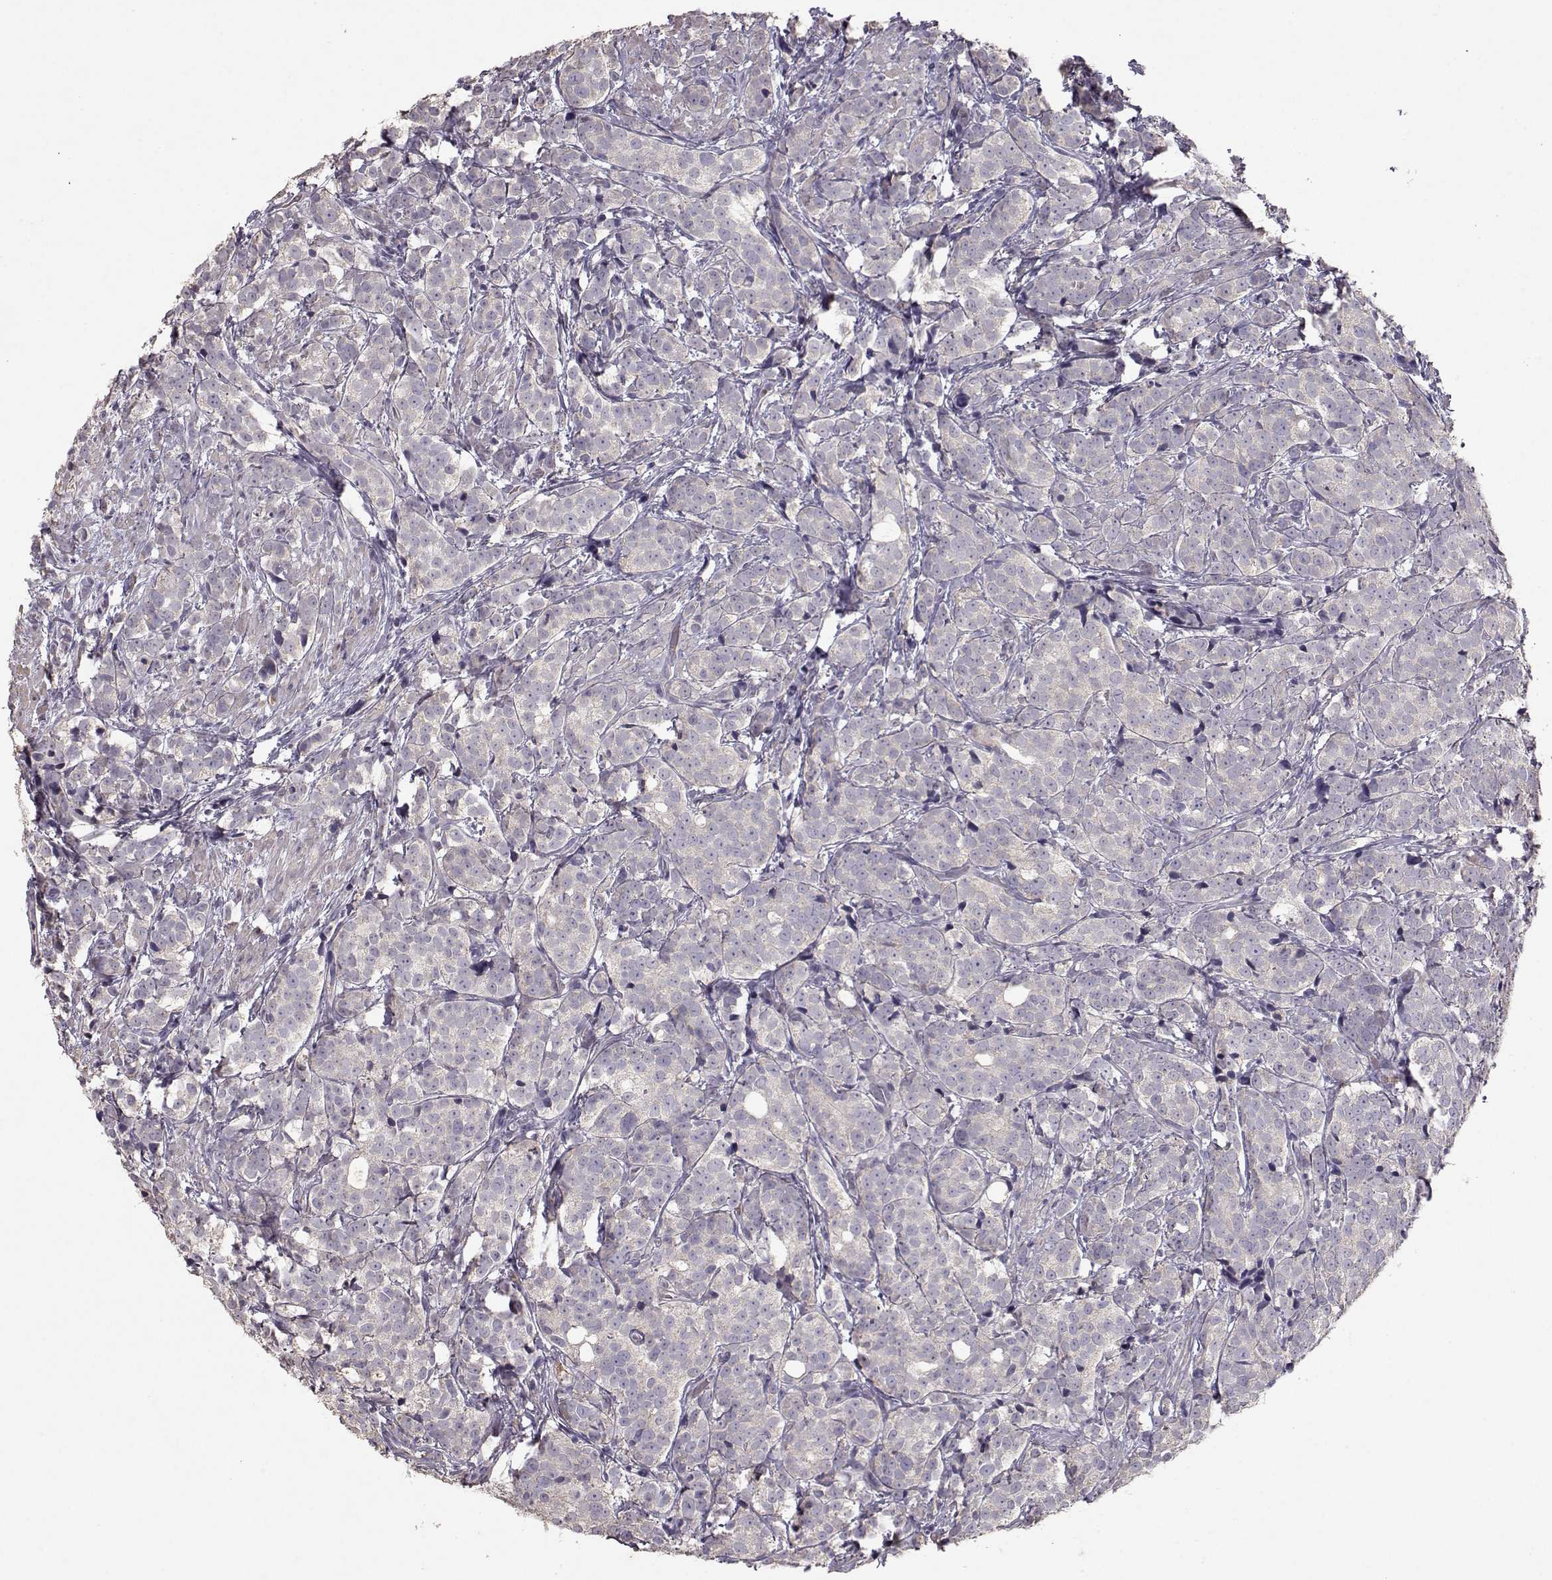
{"staining": {"intensity": "negative", "quantity": "none", "location": "none"}, "tissue": "prostate cancer", "cell_type": "Tumor cells", "image_type": "cancer", "snomed": [{"axis": "morphology", "description": "Adenocarcinoma, High grade"}, {"axis": "topography", "description": "Prostate"}], "caption": "There is no significant staining in tumor cells of prostate high-grade adenocarcinoma. (DAB immunohistochemistry (IHC), high magnification).", "gene": "PMCH", "patient": {"sex": "male", "age": 53}}